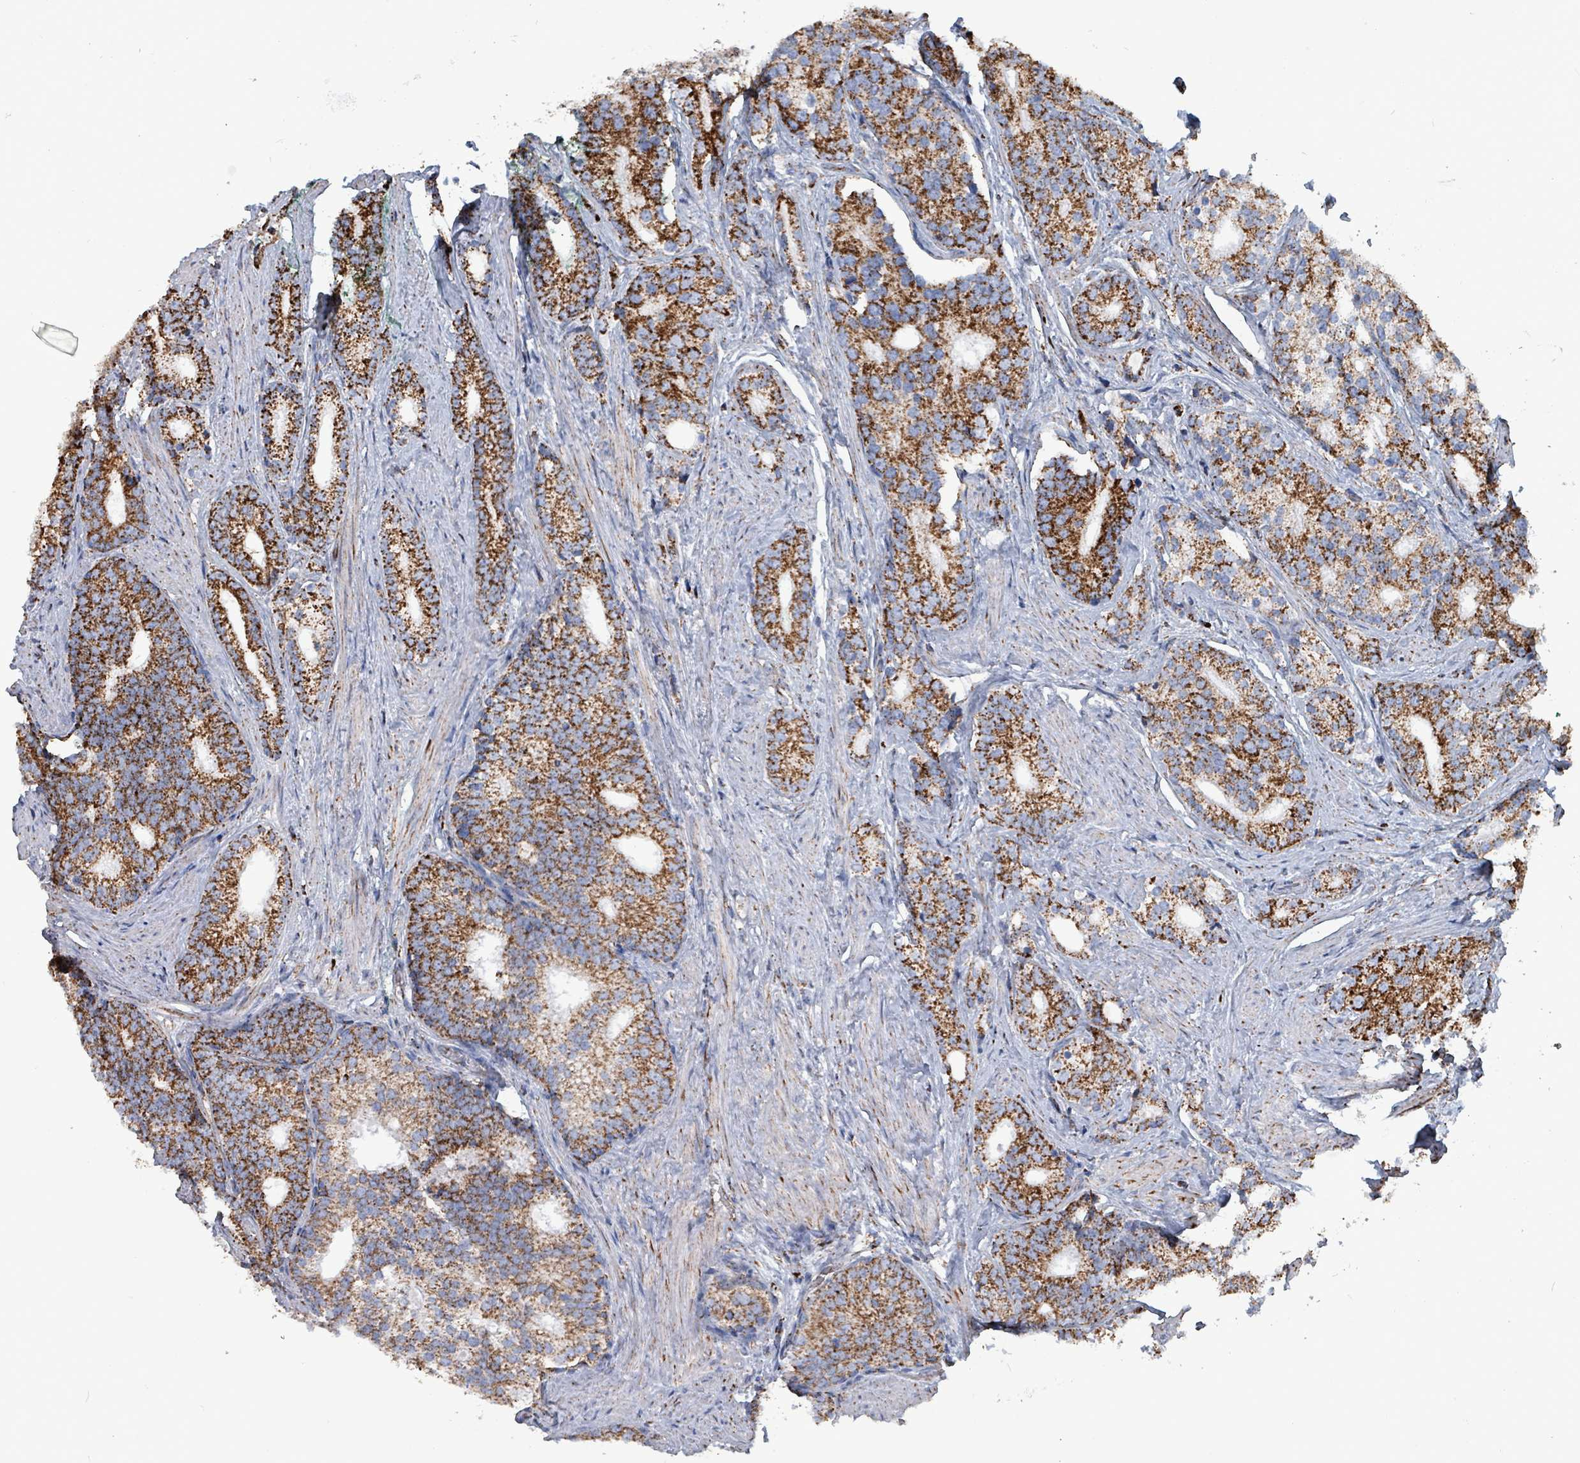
{"staining": {"intensity": "strong", "quantity": ">75%", "location": "cytoplasmic/membranous"}, "tissue": "prostate cancer", "cell_type": "Tumor cells", "image_type": "cancer", "snomed": [{"axis": "morphology", "description": "Adenocarcinoma, Low grade"}, {"axis": "topography", "description": "Prostate"}], "caption": "An immunohistochemistry photomicrograph of neoplastic tissue is shown. Protein staining in brown shows strong cytoplasmic/membranous positivity in prostate adenocarcinoma (low-grade) within tumor cells. (brown staining indicates protein expression, while blue staining denotes nuclei).", "gene": "IDH3B", "patient": {"sex": "male", "age": 71}}